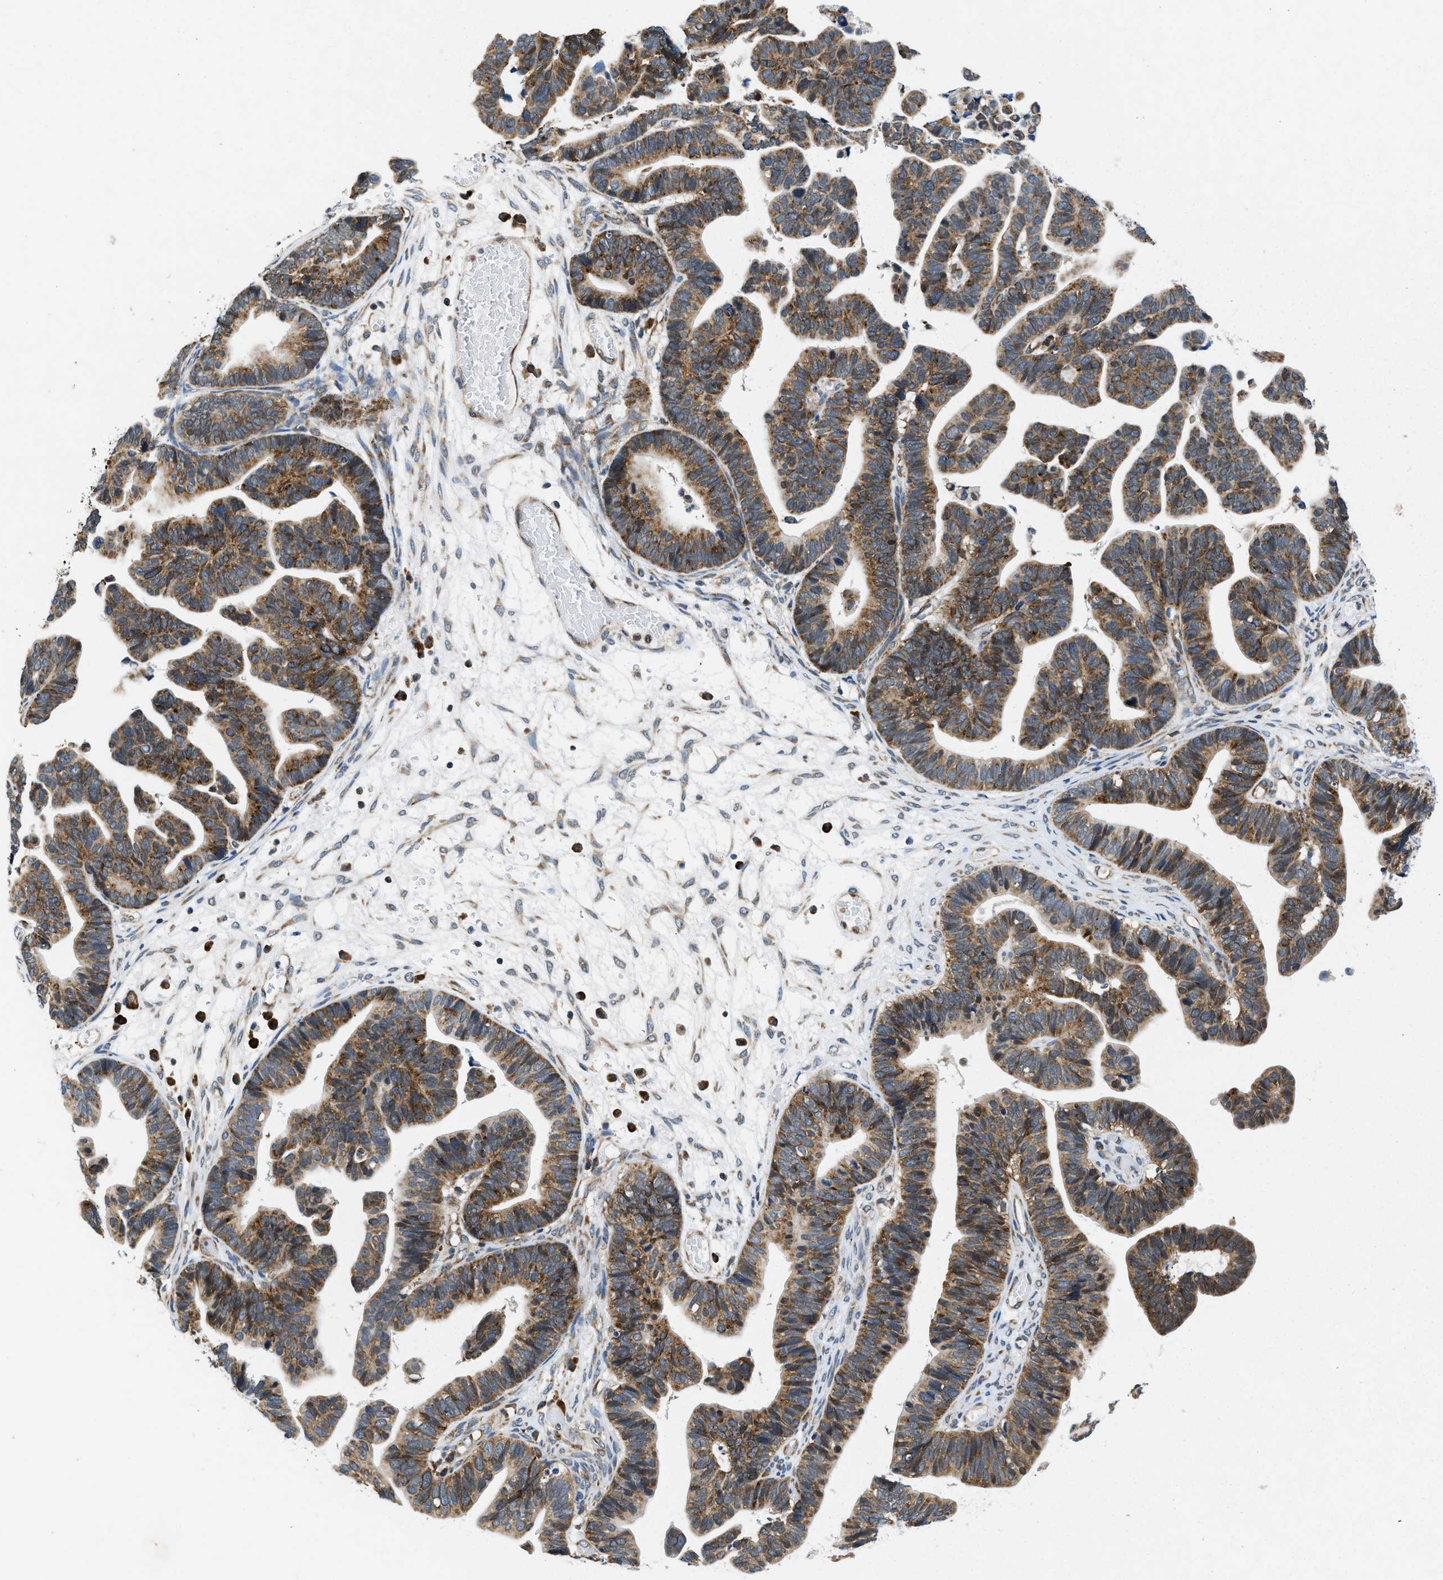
{"staining": {"intensity": "moderate", "quantity": ">75%", "location": "cytoplasmic/membranous"}, "tissue": "ovarian cancer", "cell_type": "Tumor cells", "image_type": "cancer", "snomed": [{"axis": "morphology", "description": "Cystadenocarcinoma, serous, NOS"}, {"axis": "topography", "description": "Ovary"}], "caption": "Protein staining exhibits moderate cytoplasmic/membranous positivity in approximately >75% of tumor cells in ovarian cancer (serous cystadenocarcinoma). The staining is performed using DAB brown chromogen to label protein expression. The nuclei are counter-stained blue using hematoxylin.", "gene": "PA2G4", "patient": {"sex": "female", "age": 56}}